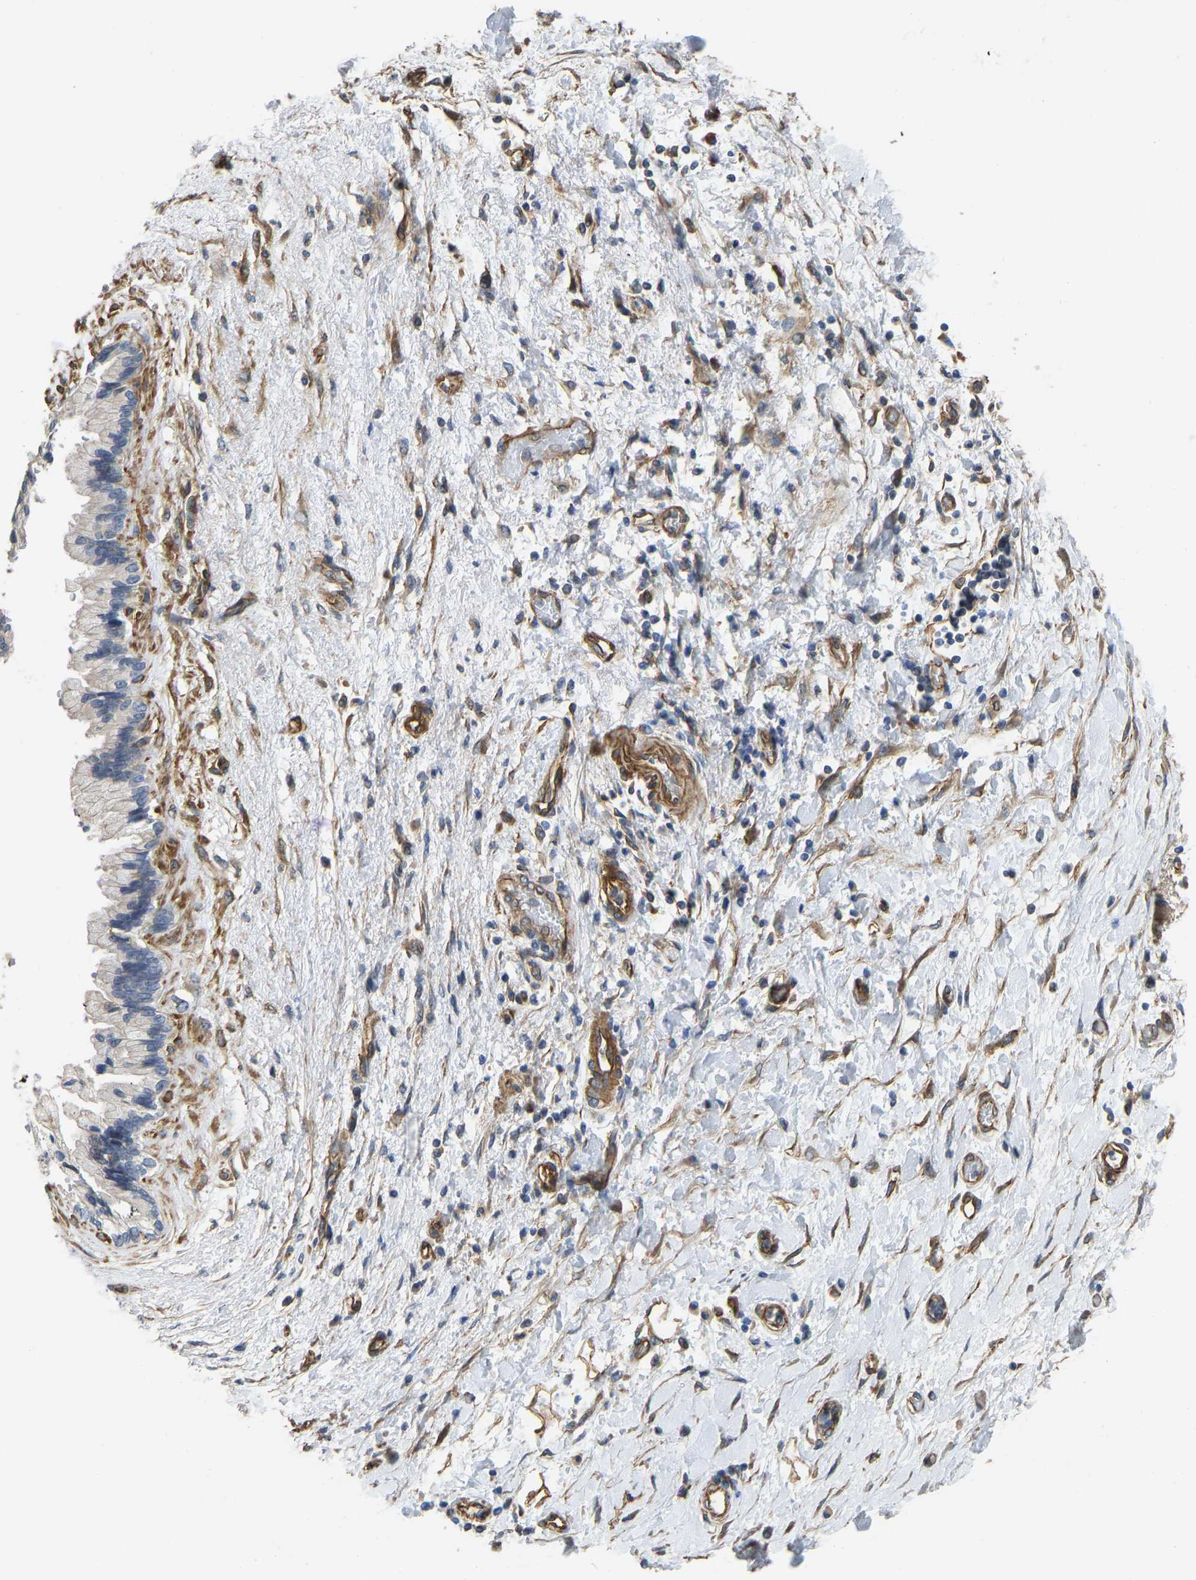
{"staining": {"intensity": "negative", "quantity": "none", "location": "none"}, "tissue": "pancreatic cancer", "cell_type": "Tumor cells", "image_type": "cancer", "snomed": [{"axis": "morphology", "description": "Adenocarcinoma, NOS"}, {"axis": "topography", "description": "Pancreas"}], "caption": "High power microscopy histopathology image of an IHC histopathology image of pancreatic cancer (adenocarcinoma), revealing no significant positivity in tumor cells. (DAB immunohistochemistry (IHC) visualized using brightfield microscopy, high magnification).", "gene": "ELMO2", "patient": {"sex": "female", "age": 60}}